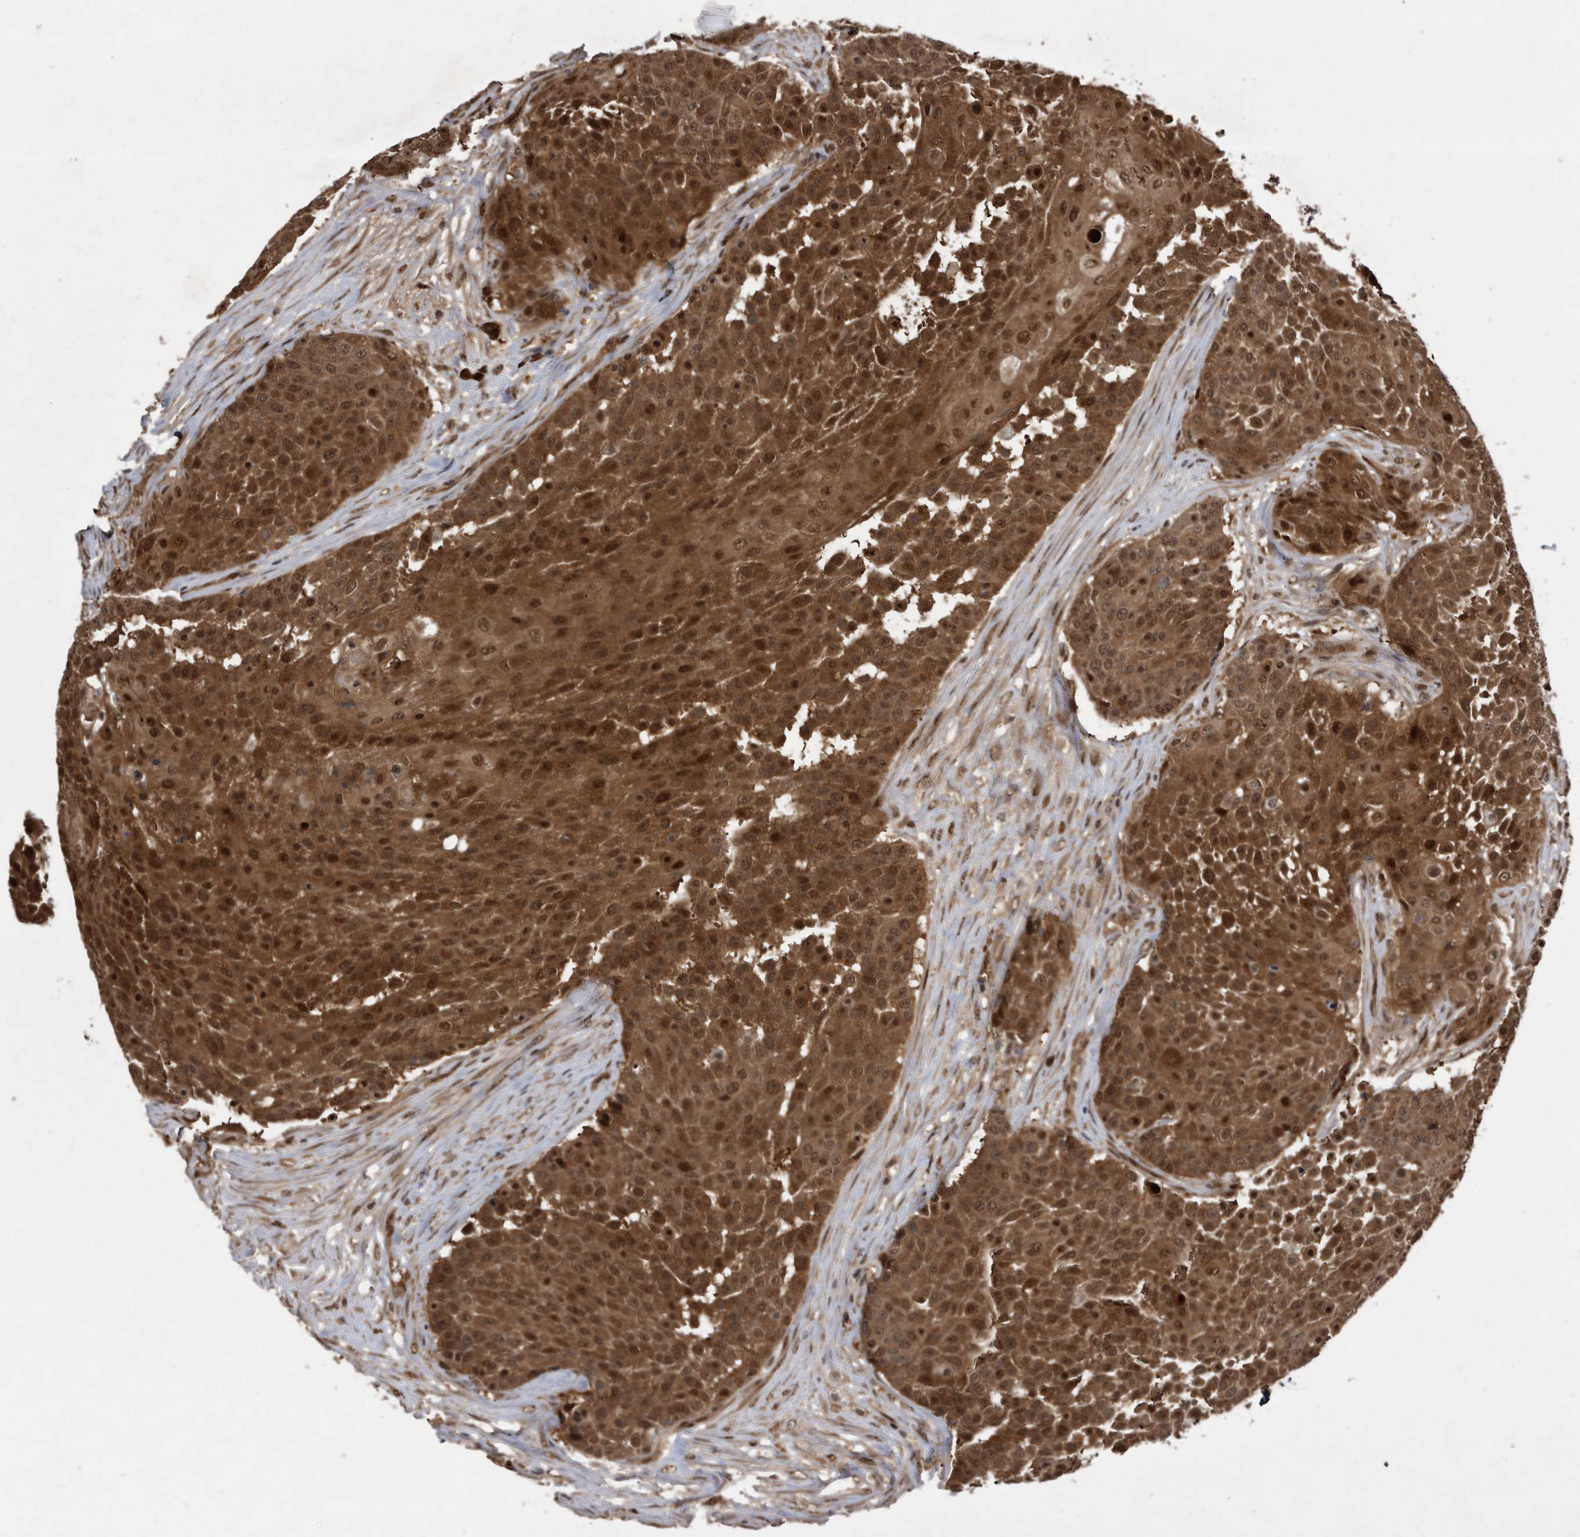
{"staining": {"intensity": "strong", "quantity": ">75%", "location": "cytoplasmic/membranous,nuclear"}, "tissue": "urothelial cancer", "cell_type": "Tumor cells", "image_type": "cancer", "snomed": [{"axis": "morphology", "description": "Urothelial carcinoma, High grade"}, {"axis": "topography", "description": "Urinary bladder"}], "caption": "Urothelial cancer stained with immunohistochemistry (IHC) reveals strong cytoplasmic/membranous and nuclear staining in approximately >75% of tumor cells.", "gene": "RAD23B", "patient": {"sex": "female", "age": 63}}